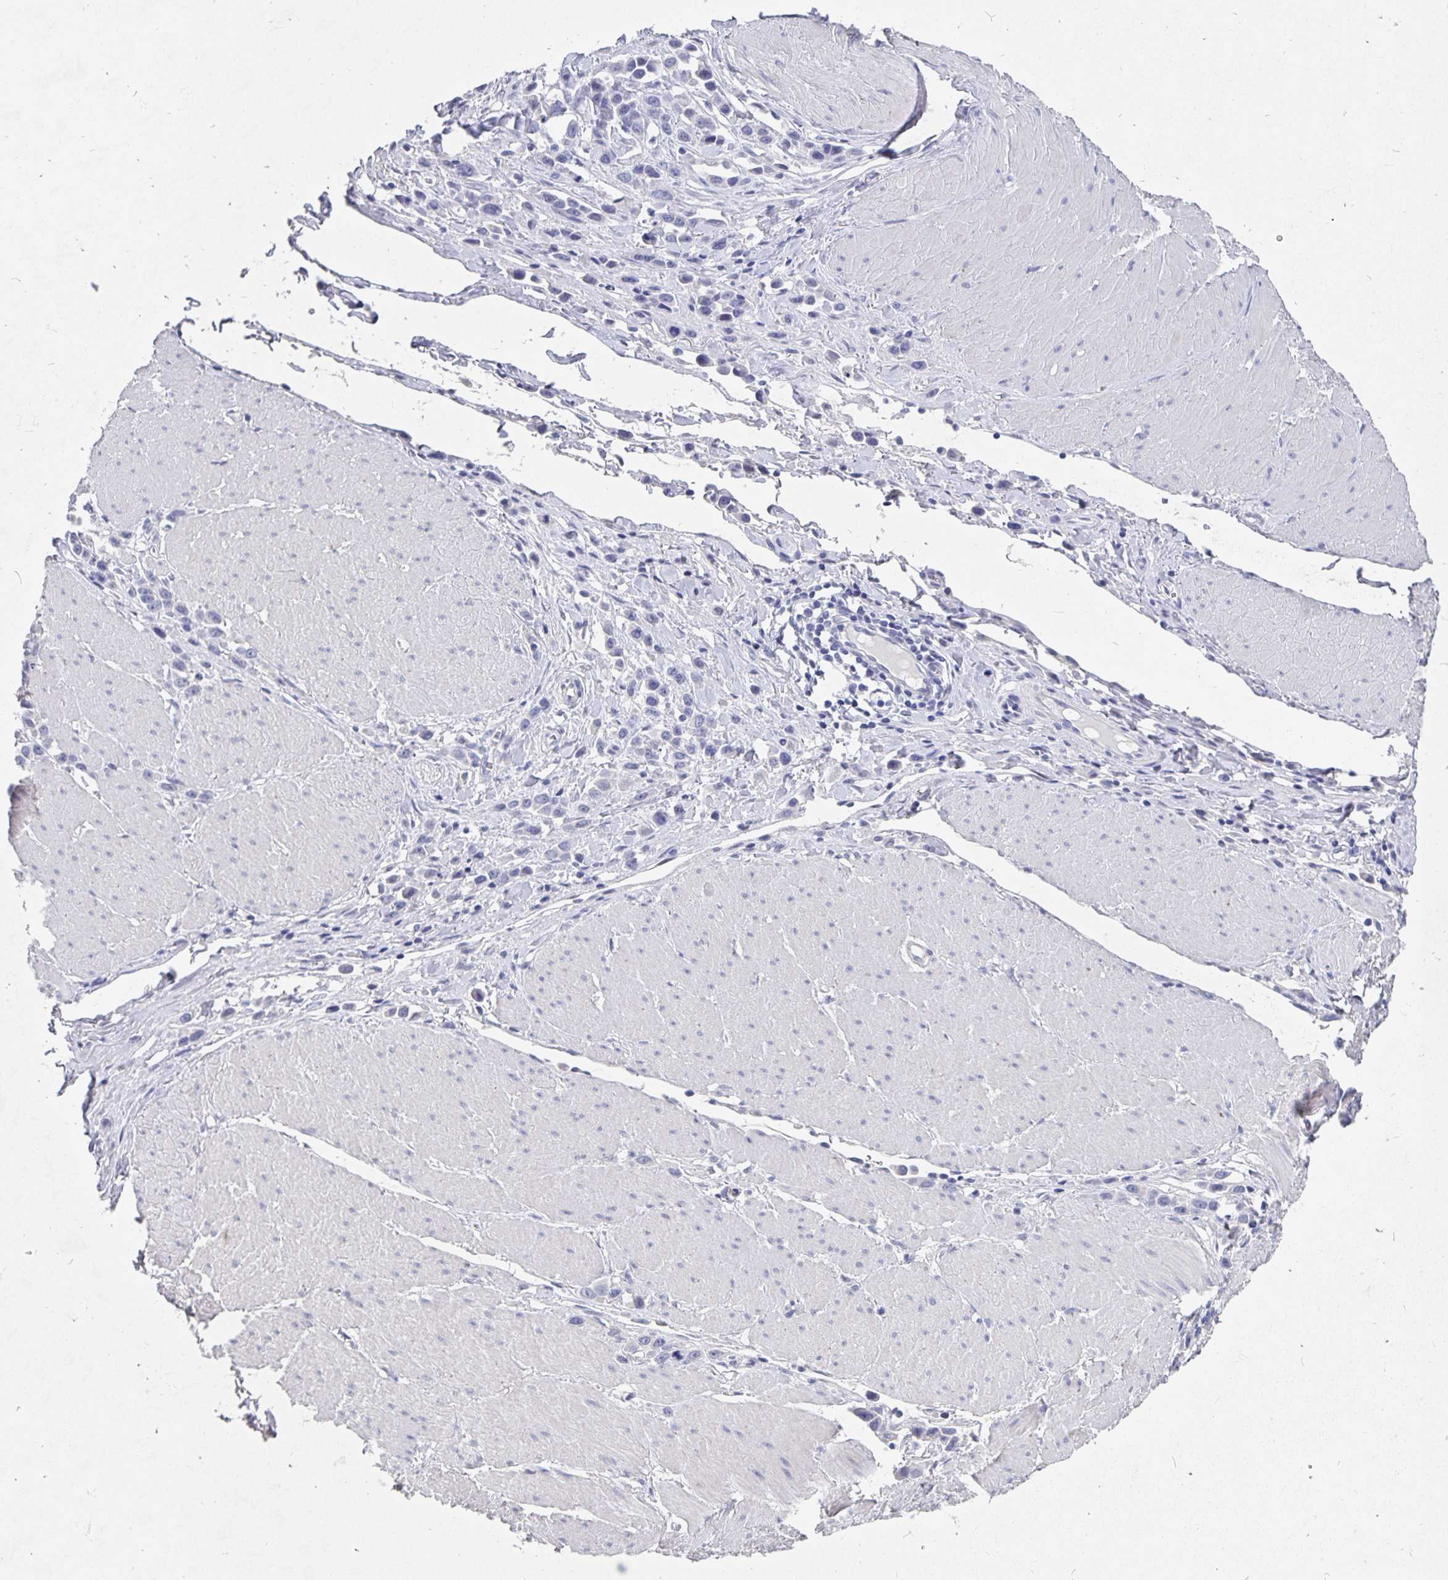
{"staining": {"intensity": "negative", "quantity": "none", "location": "none"}, "tissue": "stomach cancer", "cell_type": "Tumor cells", "image_type": "cancer", "snomed": [{"axis": "morphology", "description": "Adenocarcinoma, NOS"}, {"axis": "topography", "description": "Stomach"}], "caption": "A high-resolution photomicrograph shows IHC staining of stomach adenocarcinoma, which exhibits no significant positivity in tumor cells.", "gene": "SMOC1", "patient": {"sex": "male", "age": 47}}